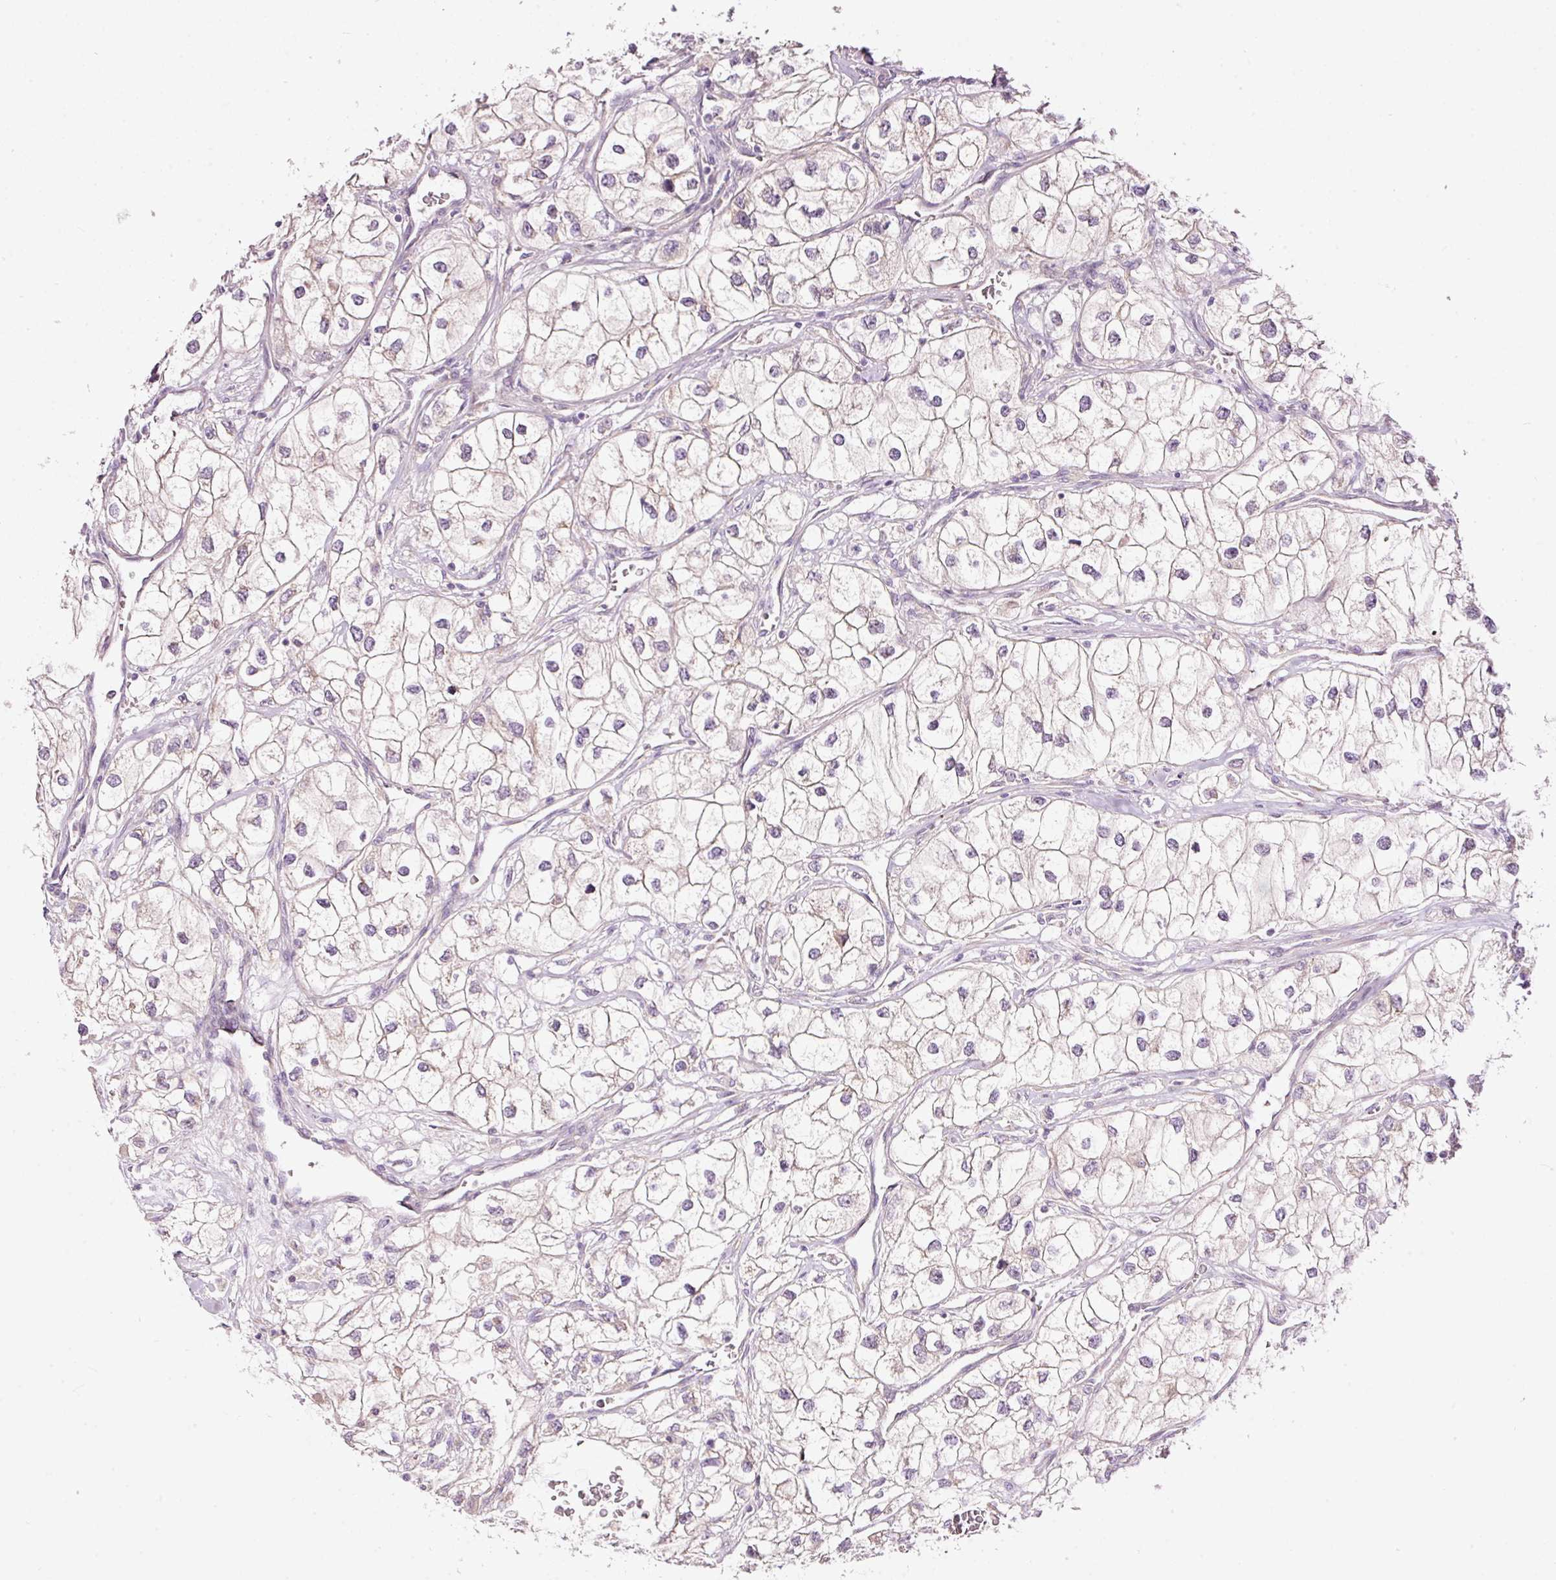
{"staining": {"intensity": "weak", "quantity": "<25%", "location": "cytoplasmic/membranous"}, "tissue": "renal cancer", "cell_type": "Tumor cells", "image_type": "cancer", "snomed": [{"axis": "morphology", "description": "Adenocarcinoma, NOS"}, {"axis": "topography", "description": "Kidney"}], "caption": "Renal cancer was stained to show a protein in brown. There is no significant expression in tumor cells.", "gene": "RSPO2", "patient": {"sex": "male", "age": 59}}